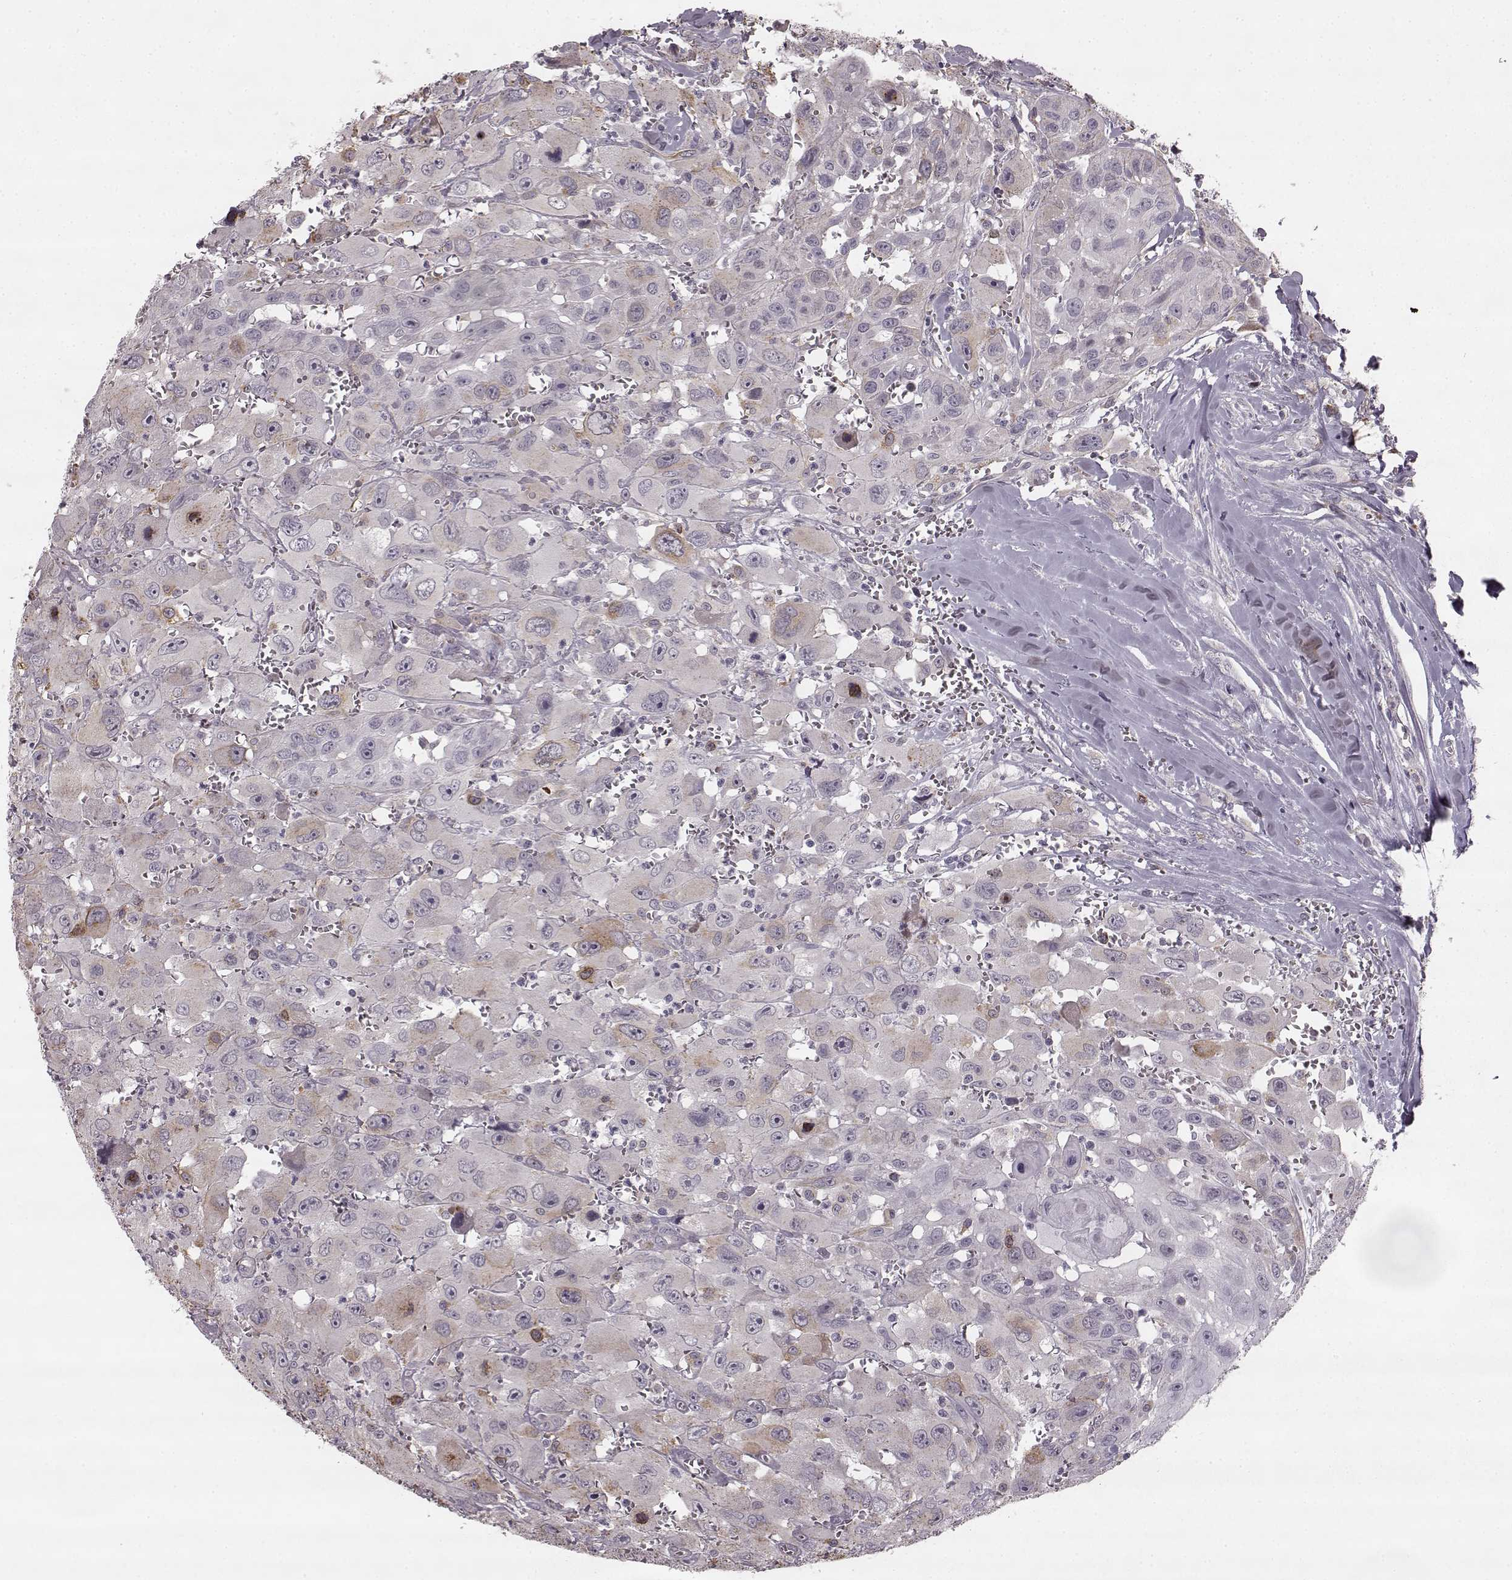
{"staining": {"intensity": "weak", "quantity": "<25%", "location": "cytoplasmic/membranous"}, "tissue": "head and neck cancer", "cell_type": "Tumor cells", "image_type": "cancer", "snomed": [{"axis": "morphology", "description": "Squamous cell carcinoma, NOS"}, {"axis": "morphology", "description": "Squamous cell carcinoma, metastatic, NOS"}, {"axis": "topography", "description": "Oral tissue"}, {"axis": "topography", "description": "Head-Neck"}], "caption": "Immunohistochemical staining of human head and neck cancer (metastatic squamous cell carcinoma) exhibits no significant expression in tumor cells.", "gene": "HMMR", "patient": {"sex": "female", "age": 85}}